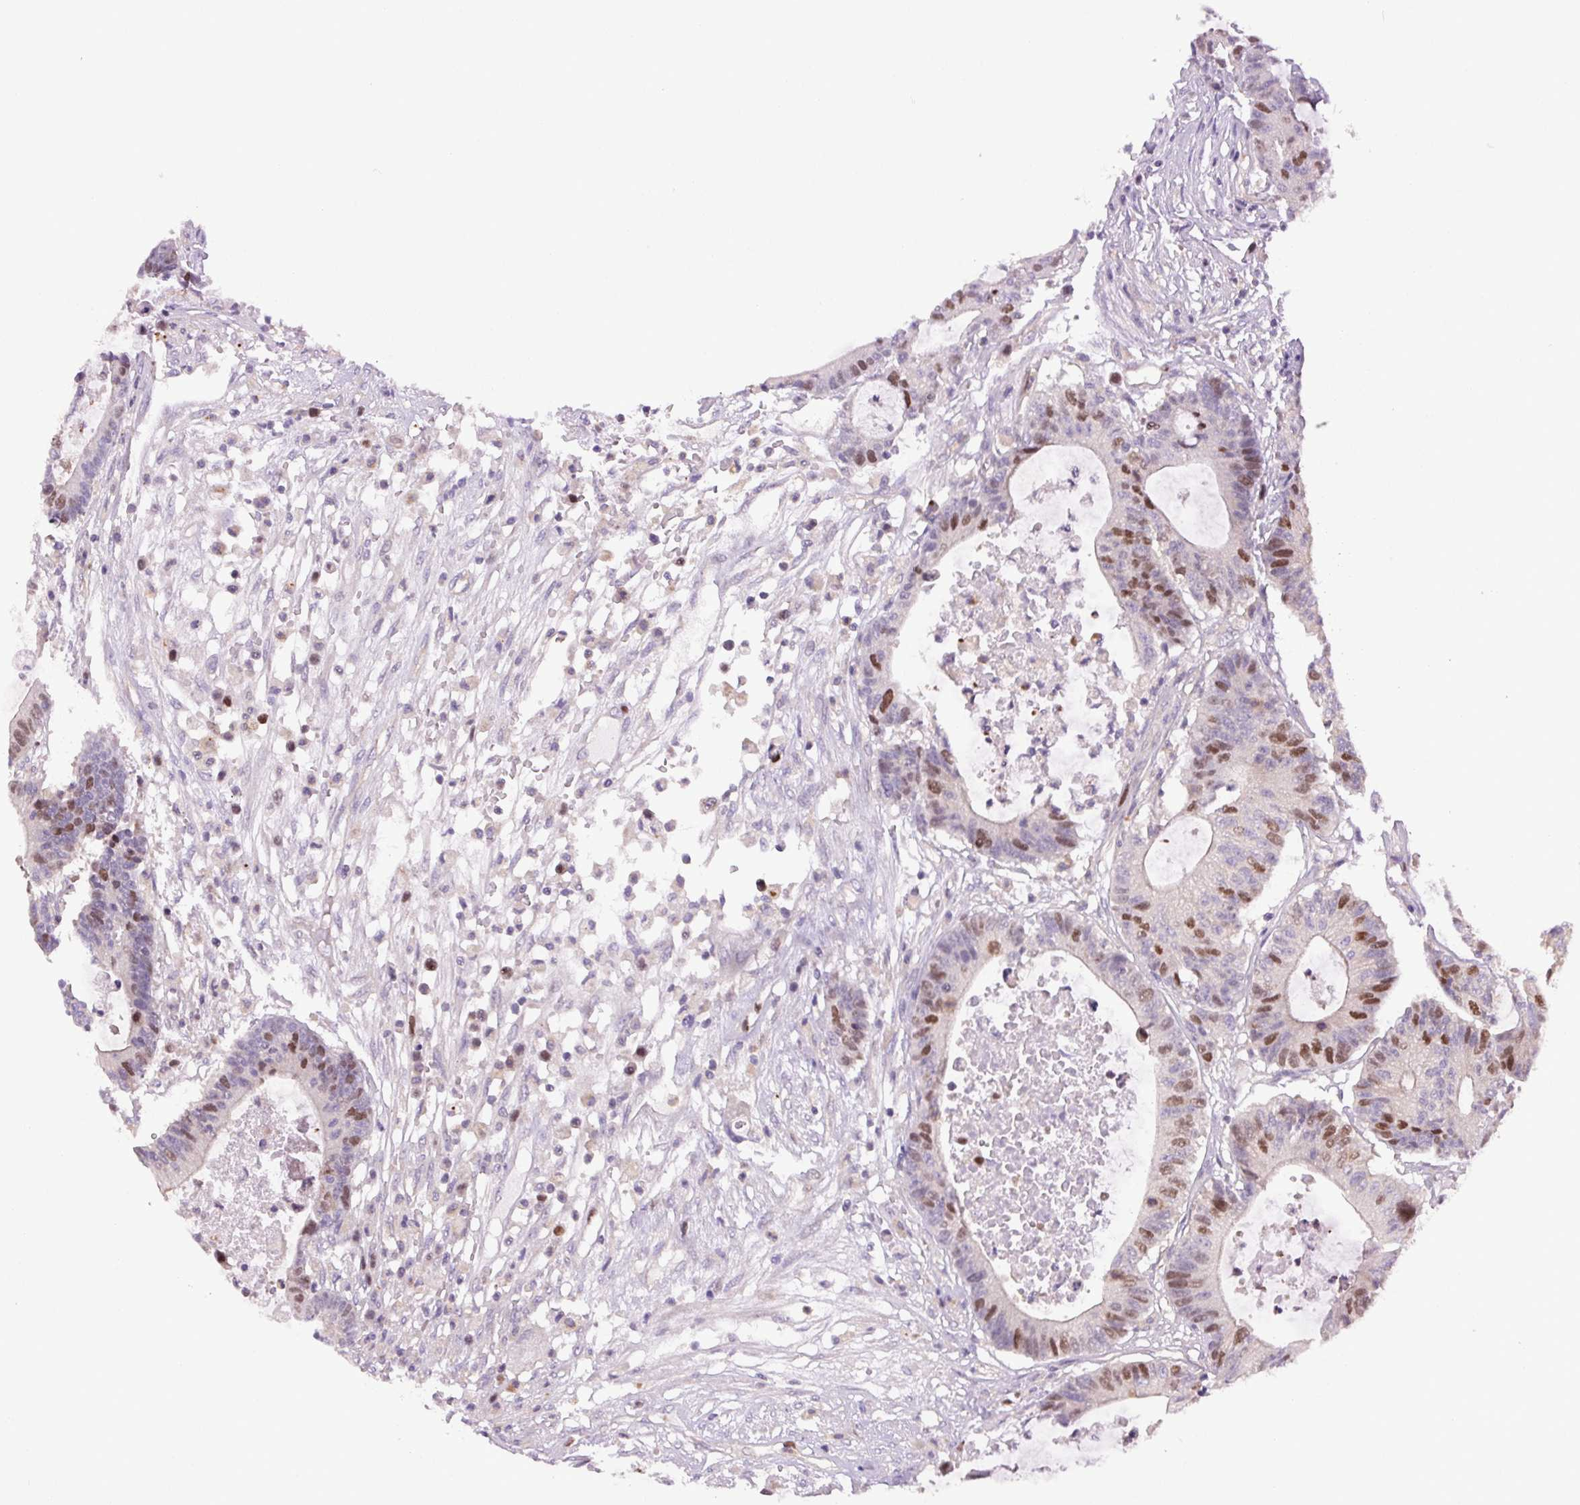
{"staining": {"intensity": "moderate", "quantity": "25%-75%", "location": "nuclear"}, "tissue": "colorectal cancer", "cell_type": "Tumor cells", "image_type": "cancer", "snomed": [{"axis": "morphology", "description": "Adenocarcinoma, NOS"}, {"axis": "topography", "description": "Colon"}], "caption": "High-magnification brightfield microscopy of colorectal adenocarcinoma stained with DAB (brown) and counterstained with hematoxylin (blue). tumor cells exhibit moderate nuclear expression is appreciated in approximately25%-75% of cells.", "gene": "KIFC1", "patient": {"sex": "female", "age": 84}}